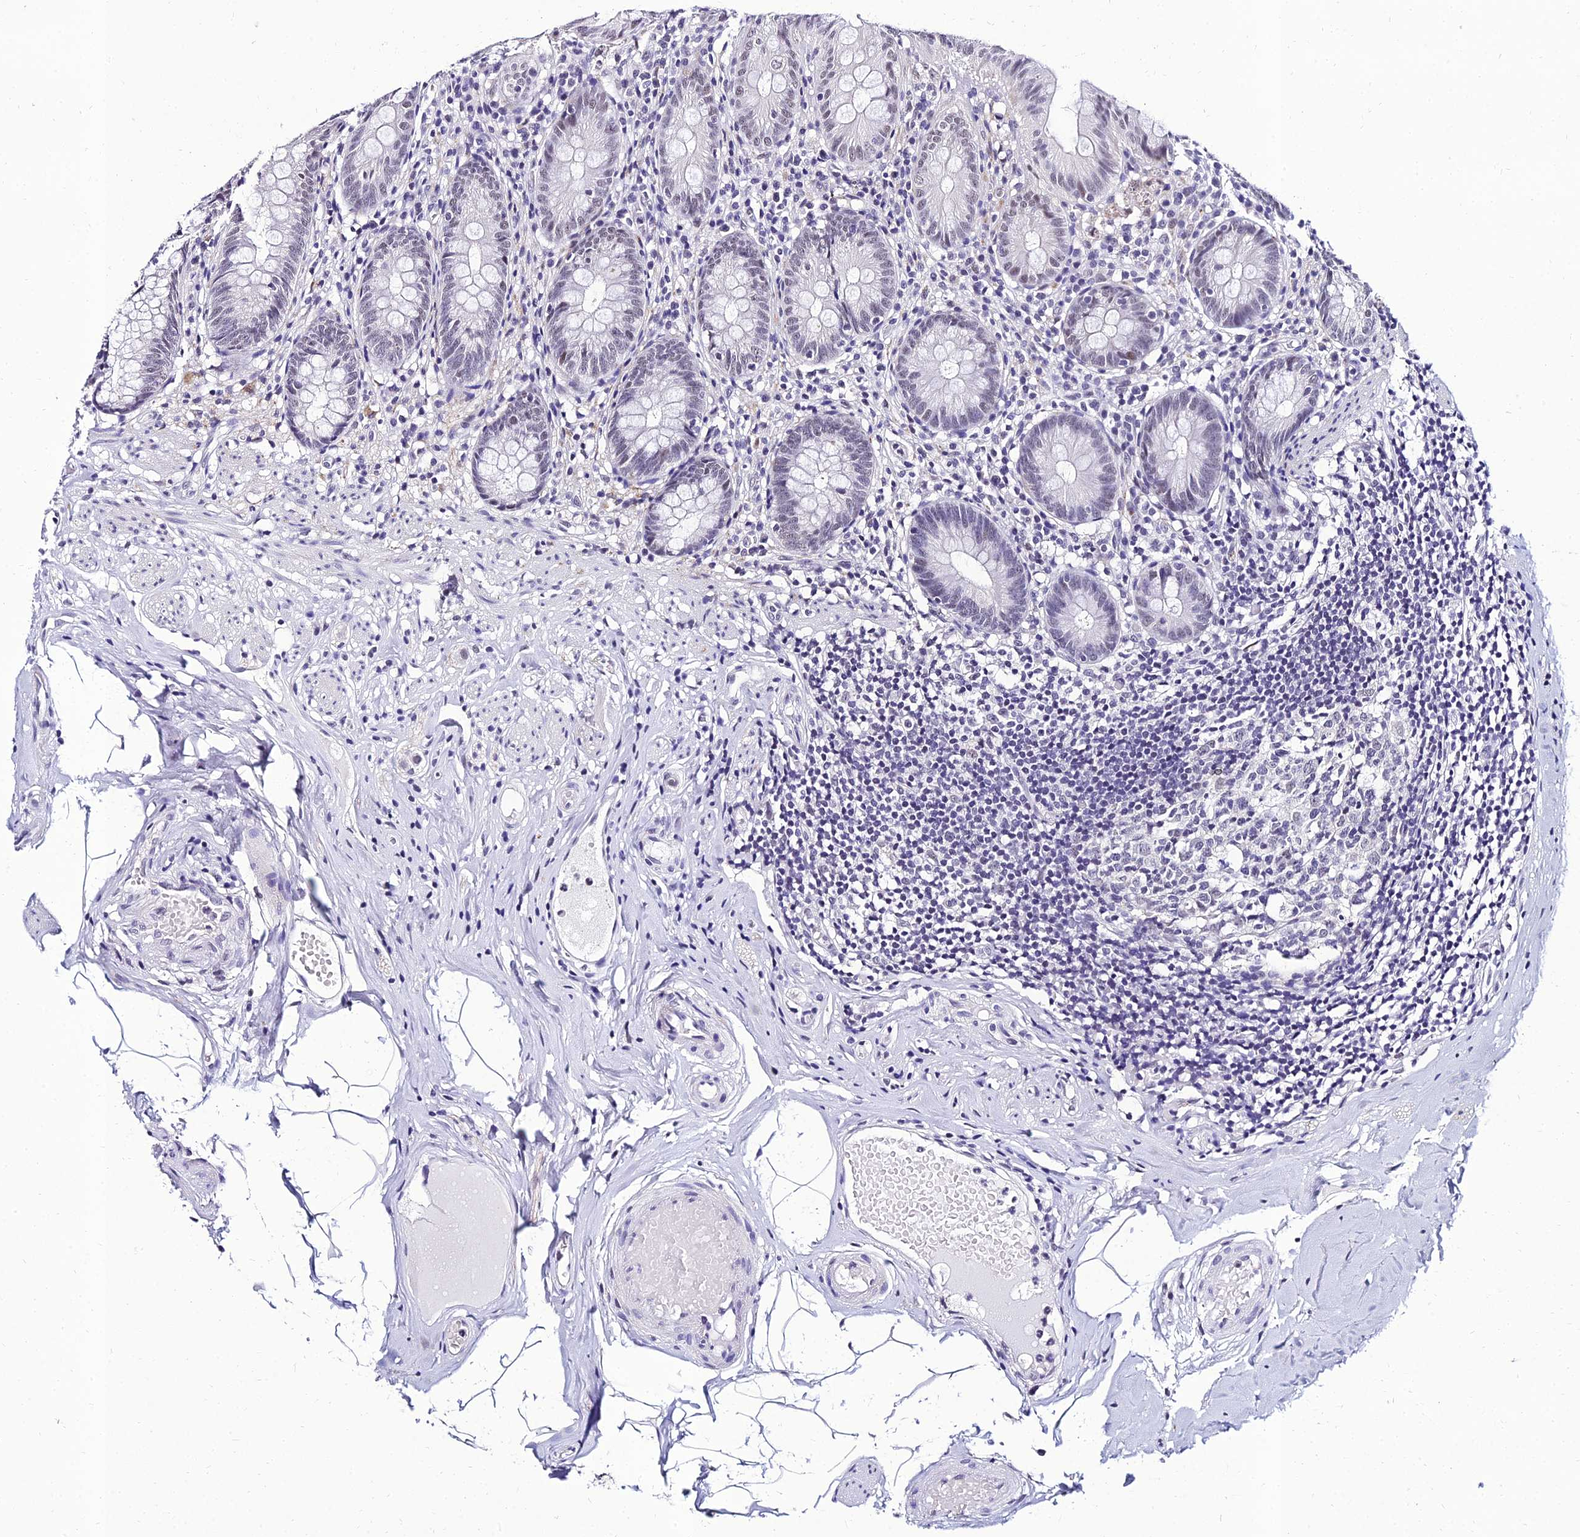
{"staining": {"intensity": "weak", "quantity": "25%-75%", "location": "nuclear"}, "tissue": "appendix", "cell_type": "Glandular cells", "image_type": "normal", "snomed": [{"axis": "morphology", "description": "Normal tissue, NOS"}, {"axis": "topography", "description": "Appendix"}], "caption": "The immunohistochemical stain shows weak nuclear staining in glandular cells of unremarkable appendix.", "gene": "PPP4R2", "patient": {"sex": "male", "age": 55}}